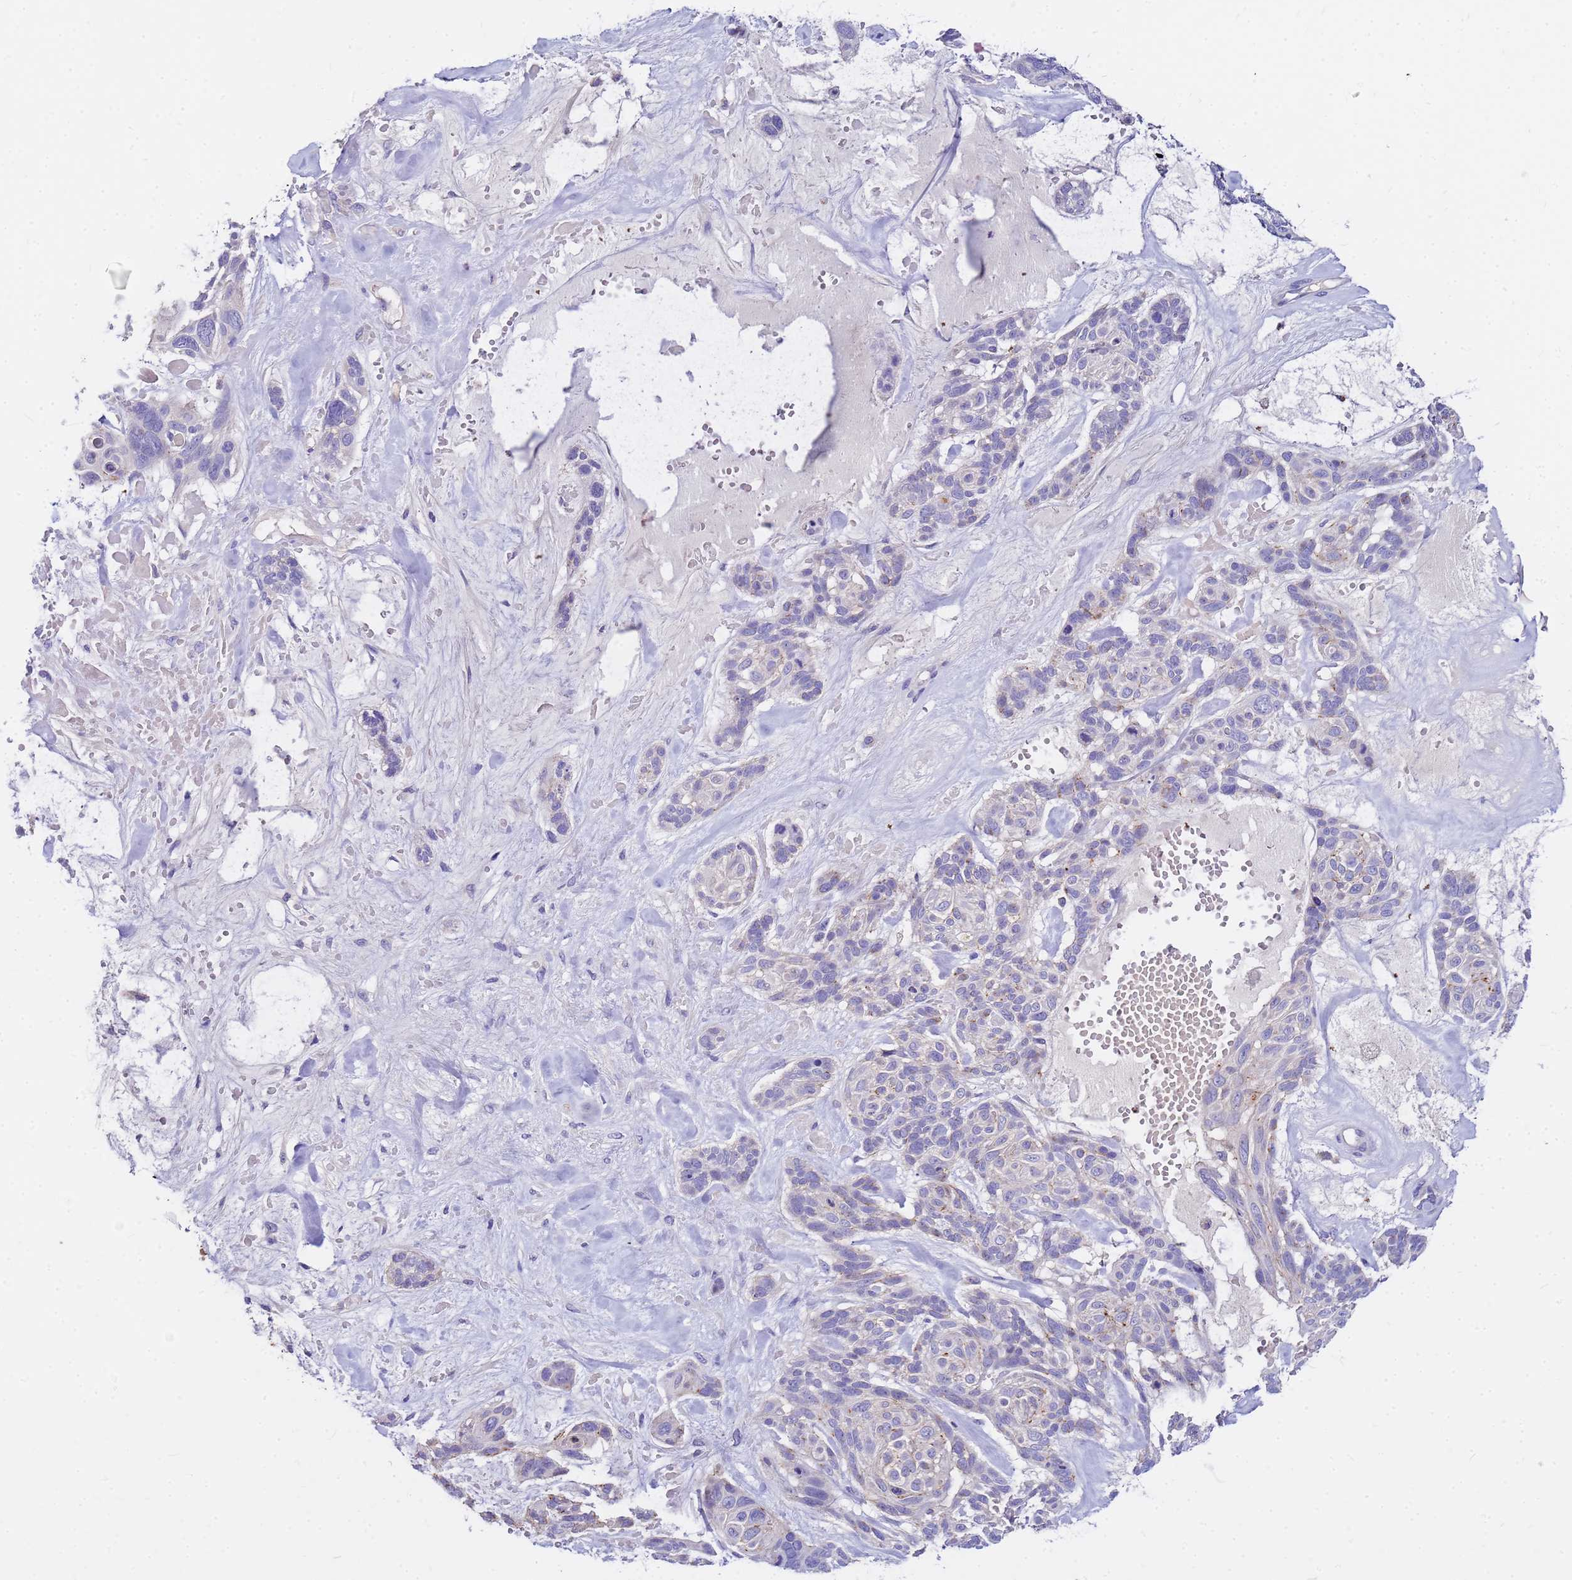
{"staining": {"intensity": "negative", "quantity": "none", "location": "none"}, "tissue": "skin cancer", "cell_type": "Tumor cells", "image_type": "cancer", "snomed": [{"axis": "morphology", "description": "Basal cell carcinoma"}, {"axis": "topography", "description": "Skin"}], "caption": "Tumor cells are negative for brown protein staining in skin cancer.", "gene": "DPRX", "patient": {"sex": "male", "age": 88}}